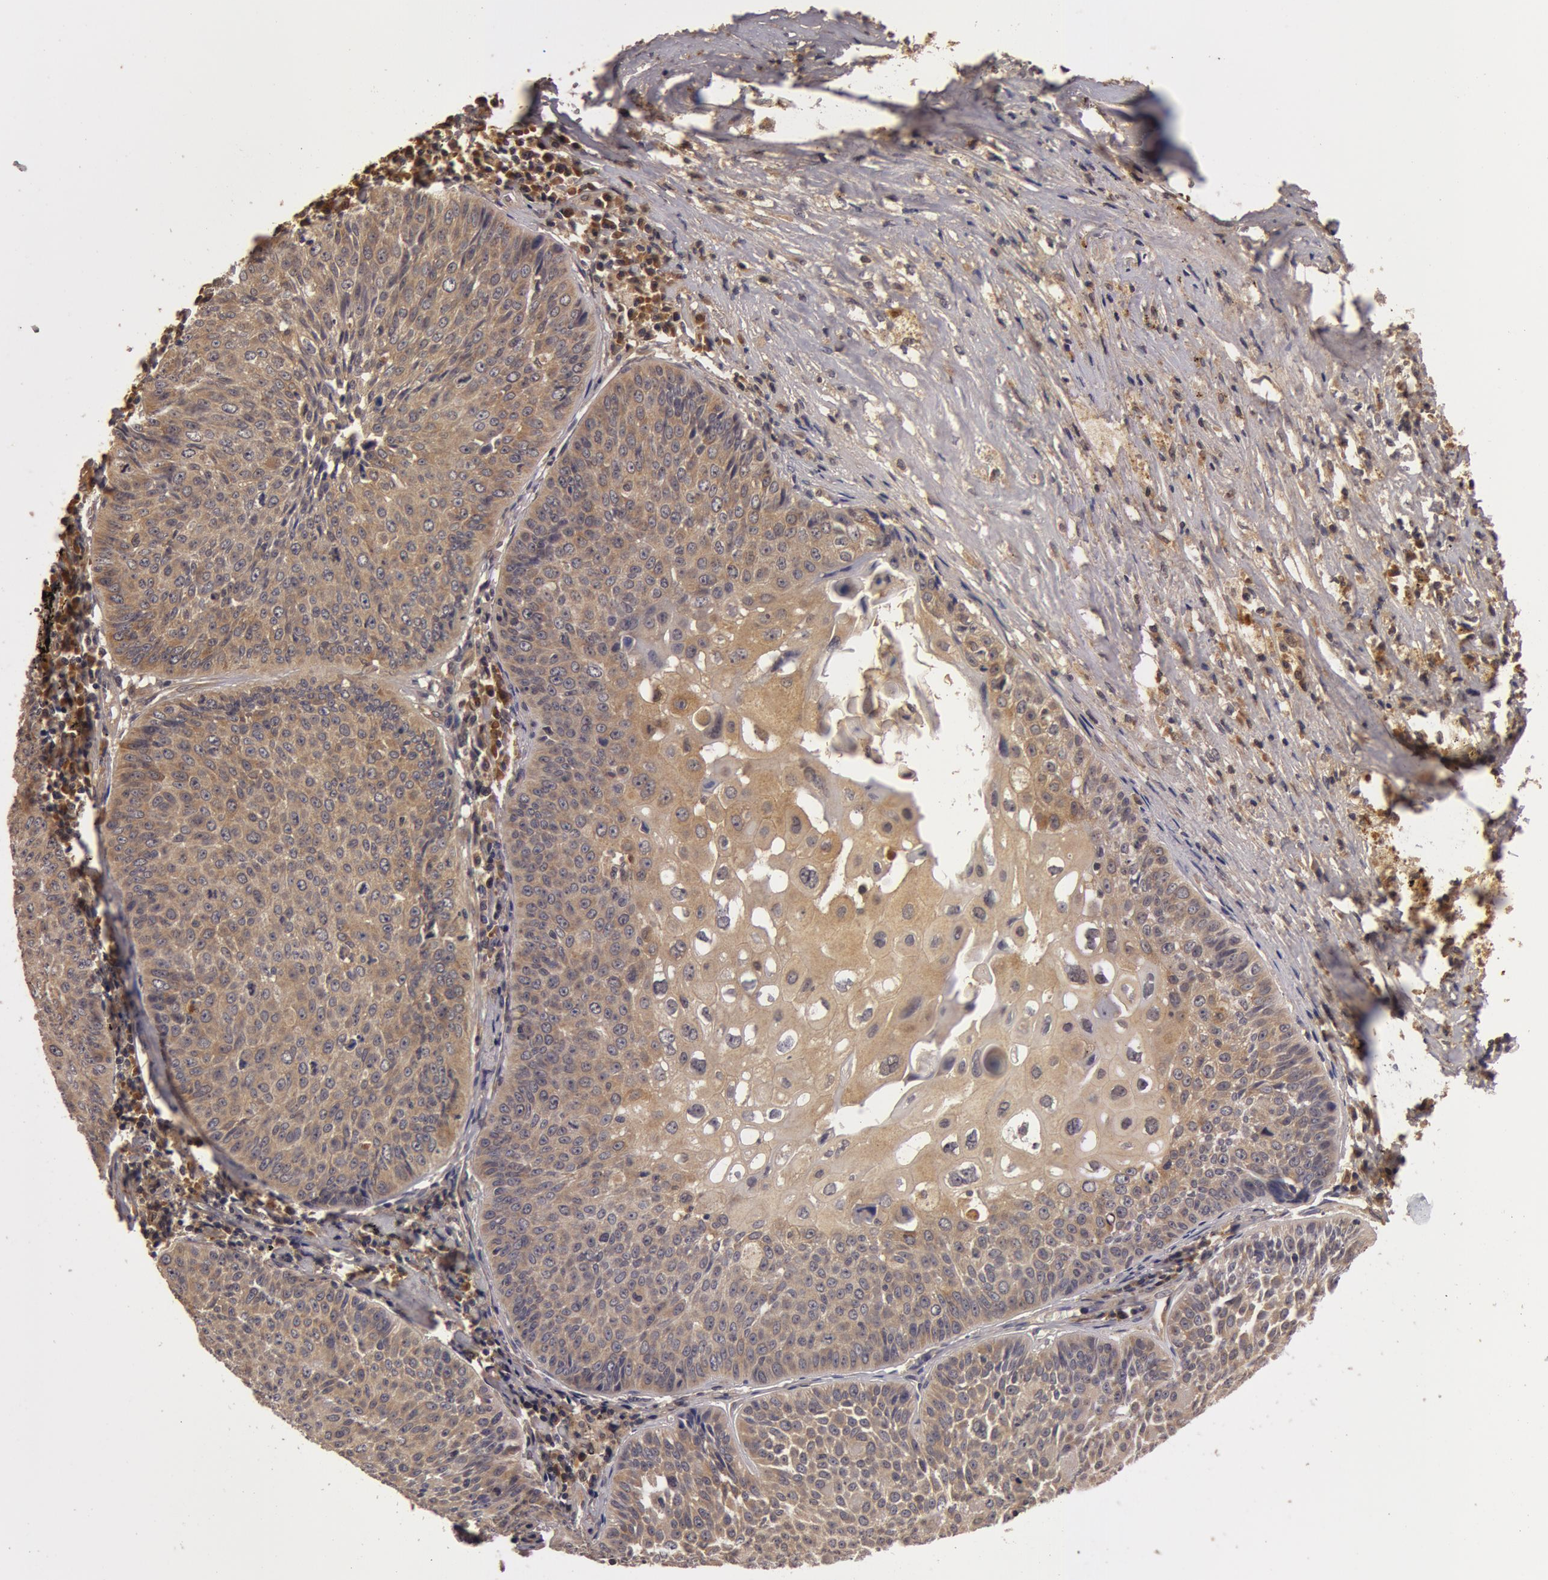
{"staining": {"intensity": "moderate", "quantity": ">75%", "location": "cytoplasmic/membranous"}, "tissue": "lung cancer", "cell_type": "Tumor cells", "image_type": "cancer", "snomed": [{"axis": "morphology", "description": "Adenocarcinoma, NOS"}, {"axis": "topography", "description": "Lung"}], "caption": "Protein analysis of adenocarcinoma (lung) tissue shows moderate cytoplasmic/membranous expression in about >75% of tumor cells.", "gene": "BCHE", "patient": {"sex": "male", "age": 60}}